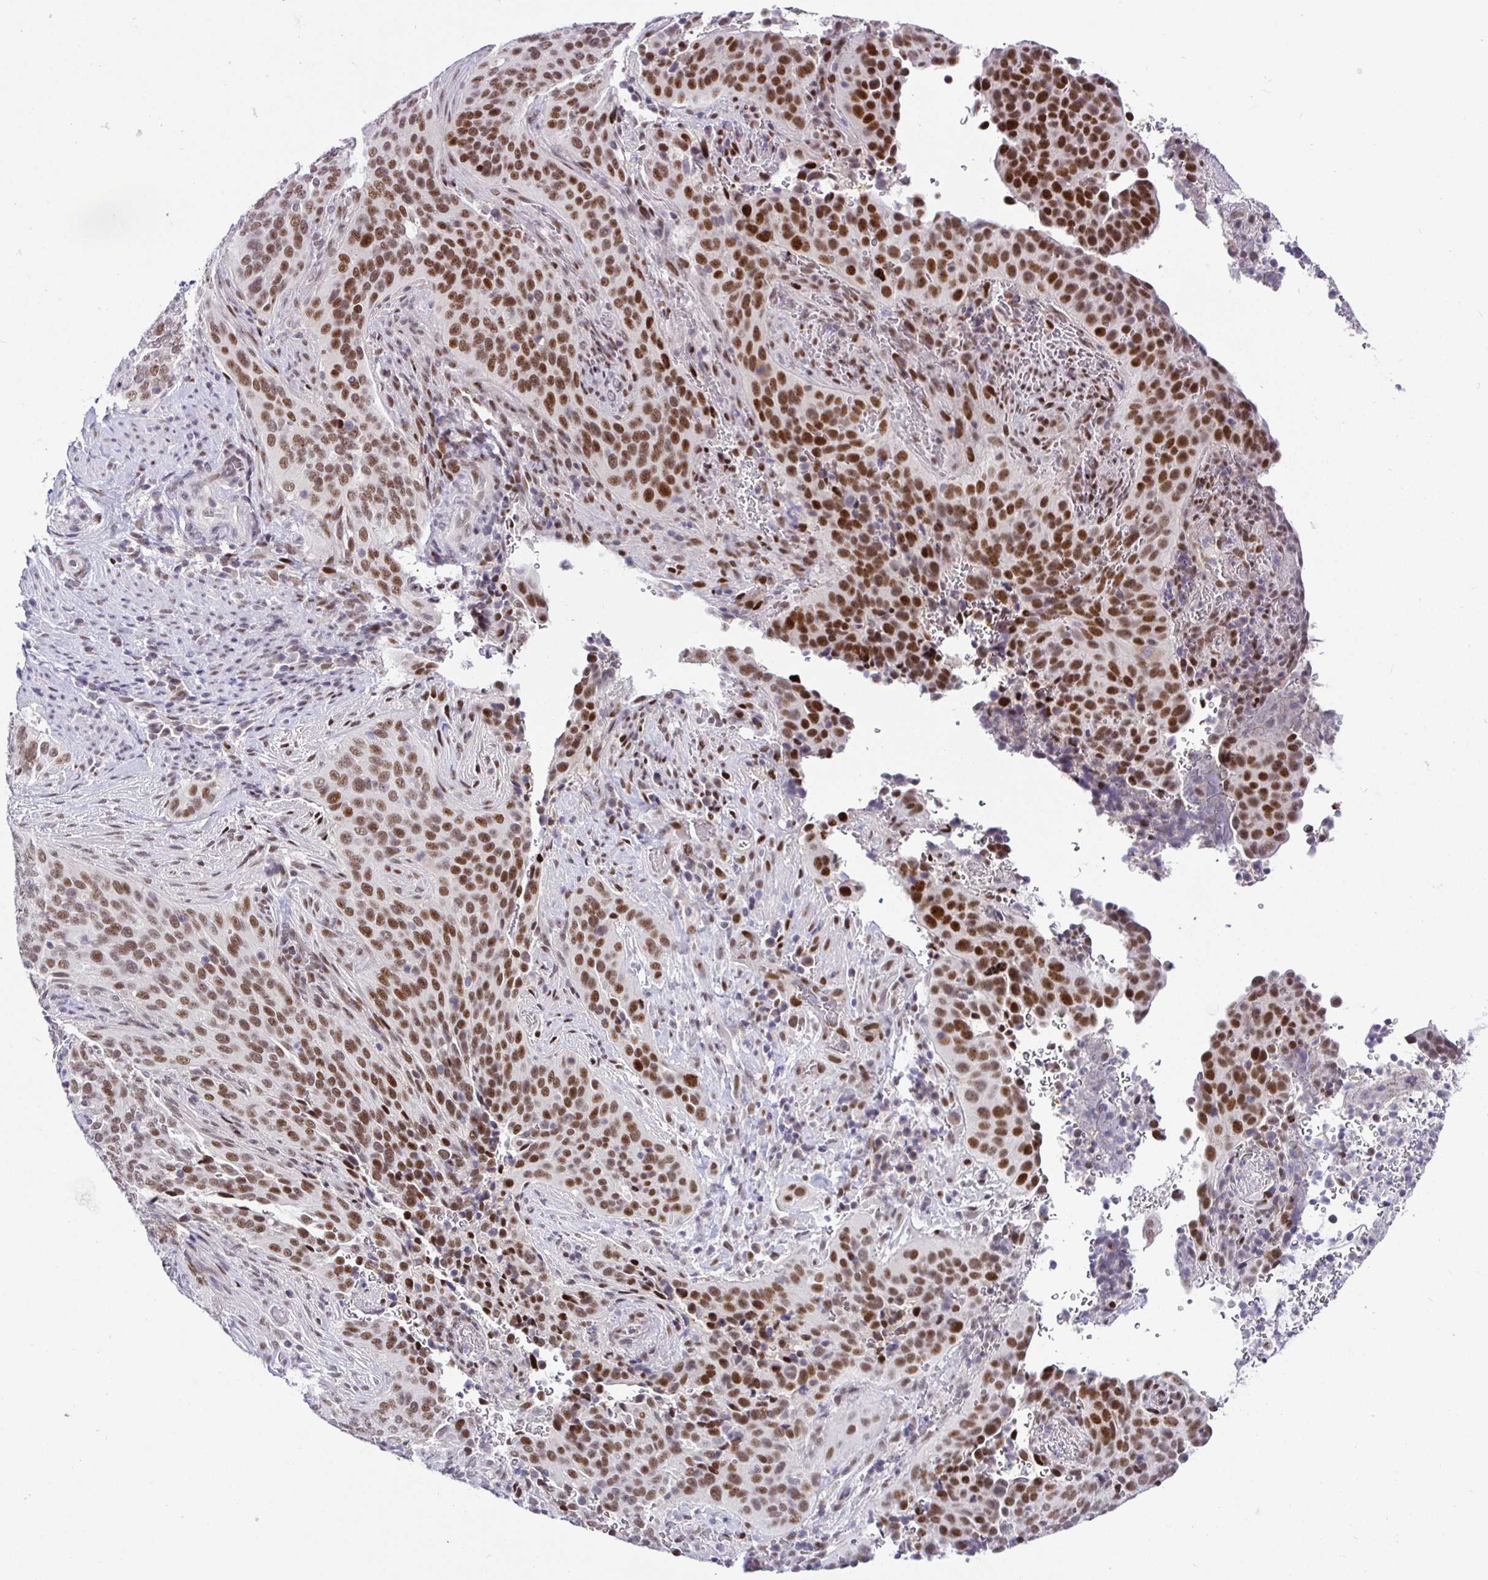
{"staining": {"intensity": "strong", "quantity": ">75%", "location": "nuclear"}, "tissue": "cervical cancer", "cell_type": "Tumor cells", "image_type": "cancer", "snomed": [{"axis": "morphology", "description": "Squamous cell carcinoma, NOS"}, {"axis": "topography", "description": "Cervix"}], "caption": "Immunohistochemistry (IHC) histopathology image of neoplastic tissue: squamous cell carcinoma (cervical) stained using immunohistochemistry demonstrates high levels of strong protein expression localized specifically in the nuclear of tumor cells, appearing as a nuclear brown color.", "gene": "NUP188", "patient": {"sex": "female", "age": 38}}